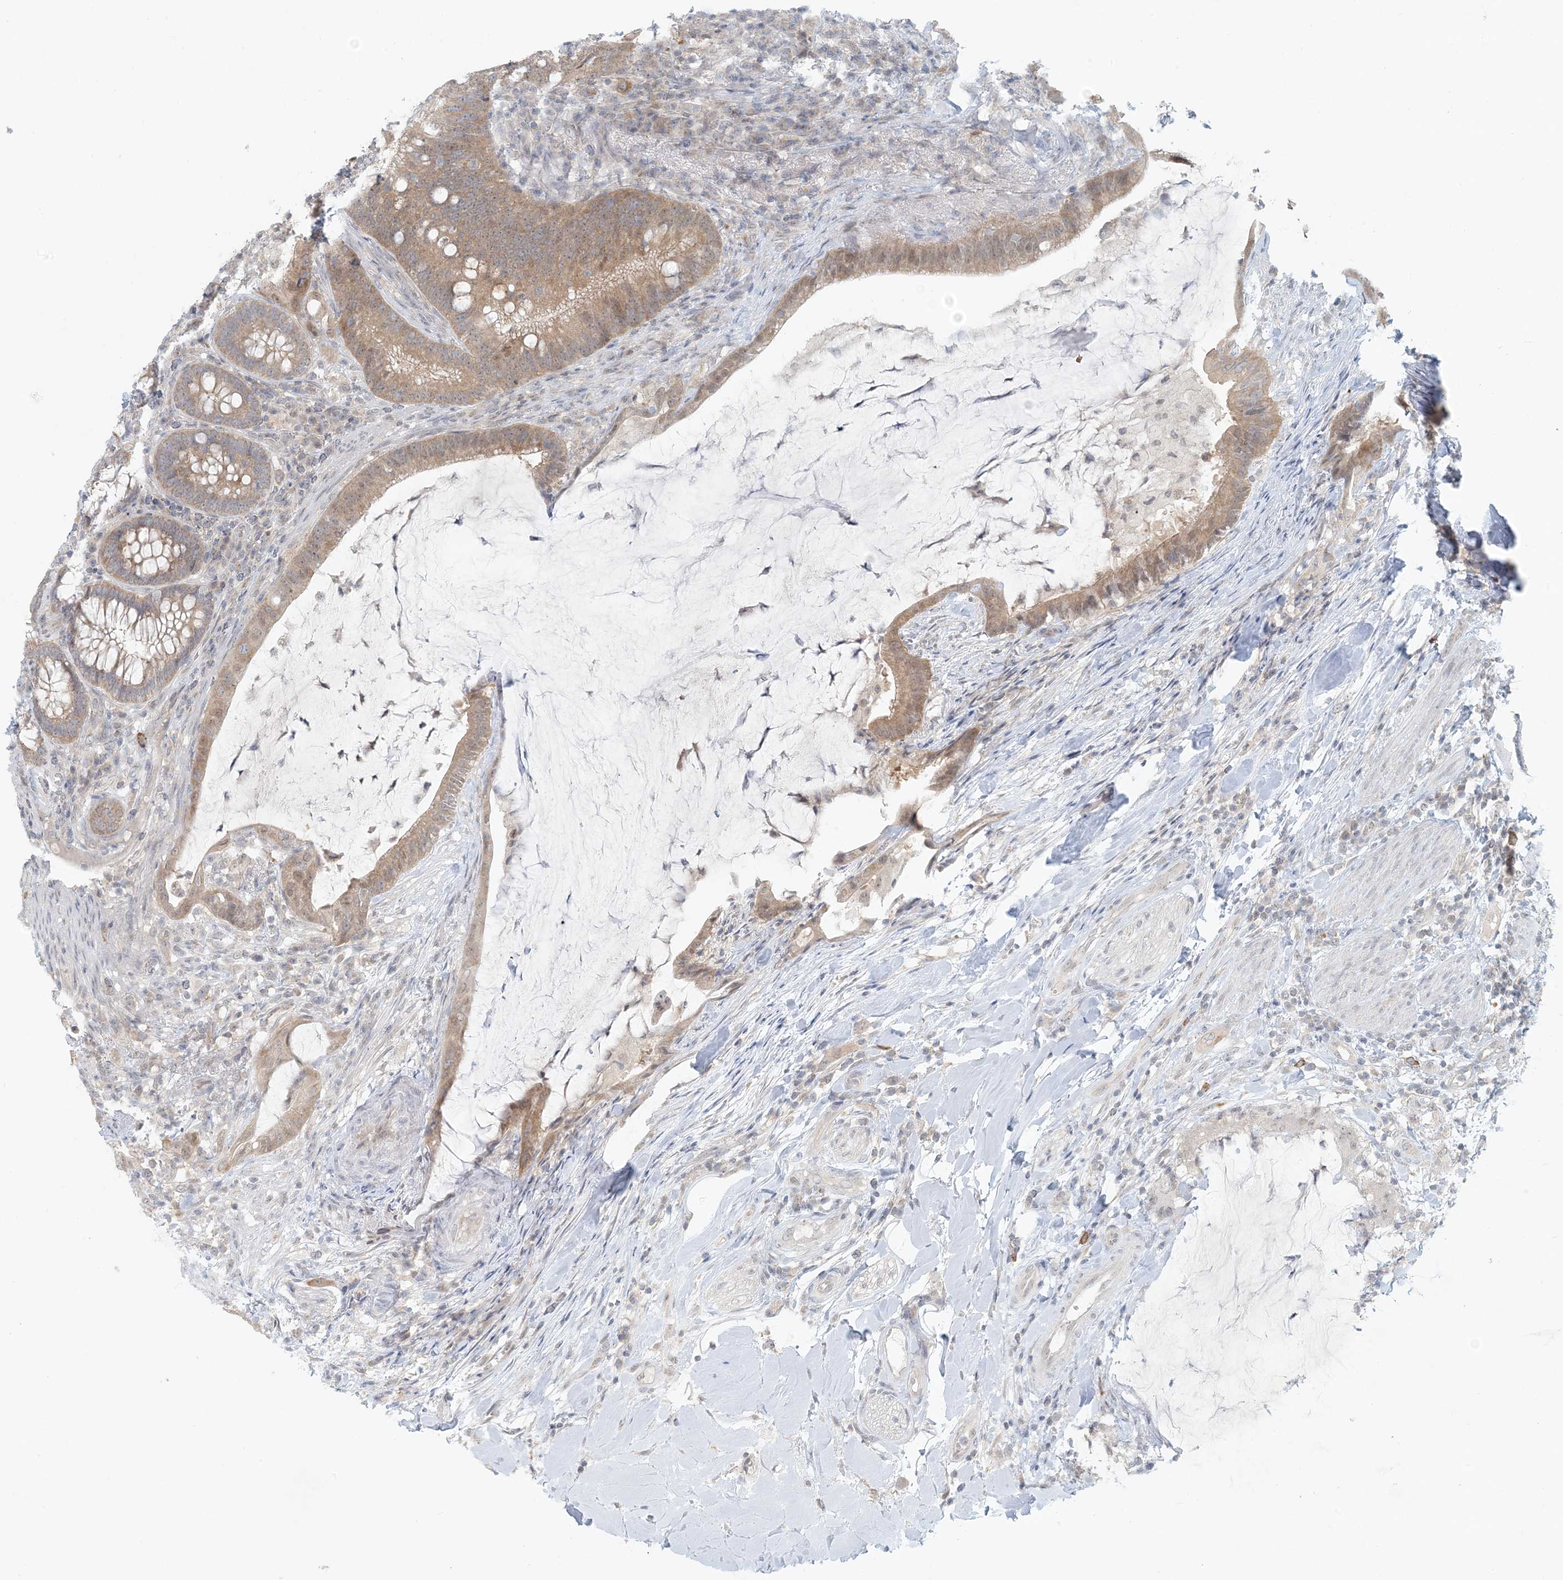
{"staining": {"intensity": "moderate", "quantity": ">75%", "location": "cytoplasmic/membranous"}, "tissue": "colorectal cancer", "cell_type": "Tumor cells", "image_type": "cancer", "snomed": [{"axis": "morphology", "description": "Adenocarcinoma, NOS"}, {"axis": "topography", "description": "Colon"}], "caption": "Human colorectal adenocarcinoma stained with a brown dye demonstrates moderate cytoplasmic/membranous positive staining in about >75% of tumor cells.", "gene": "OBI1", "patient": {"sex": "female", "age": 66}}